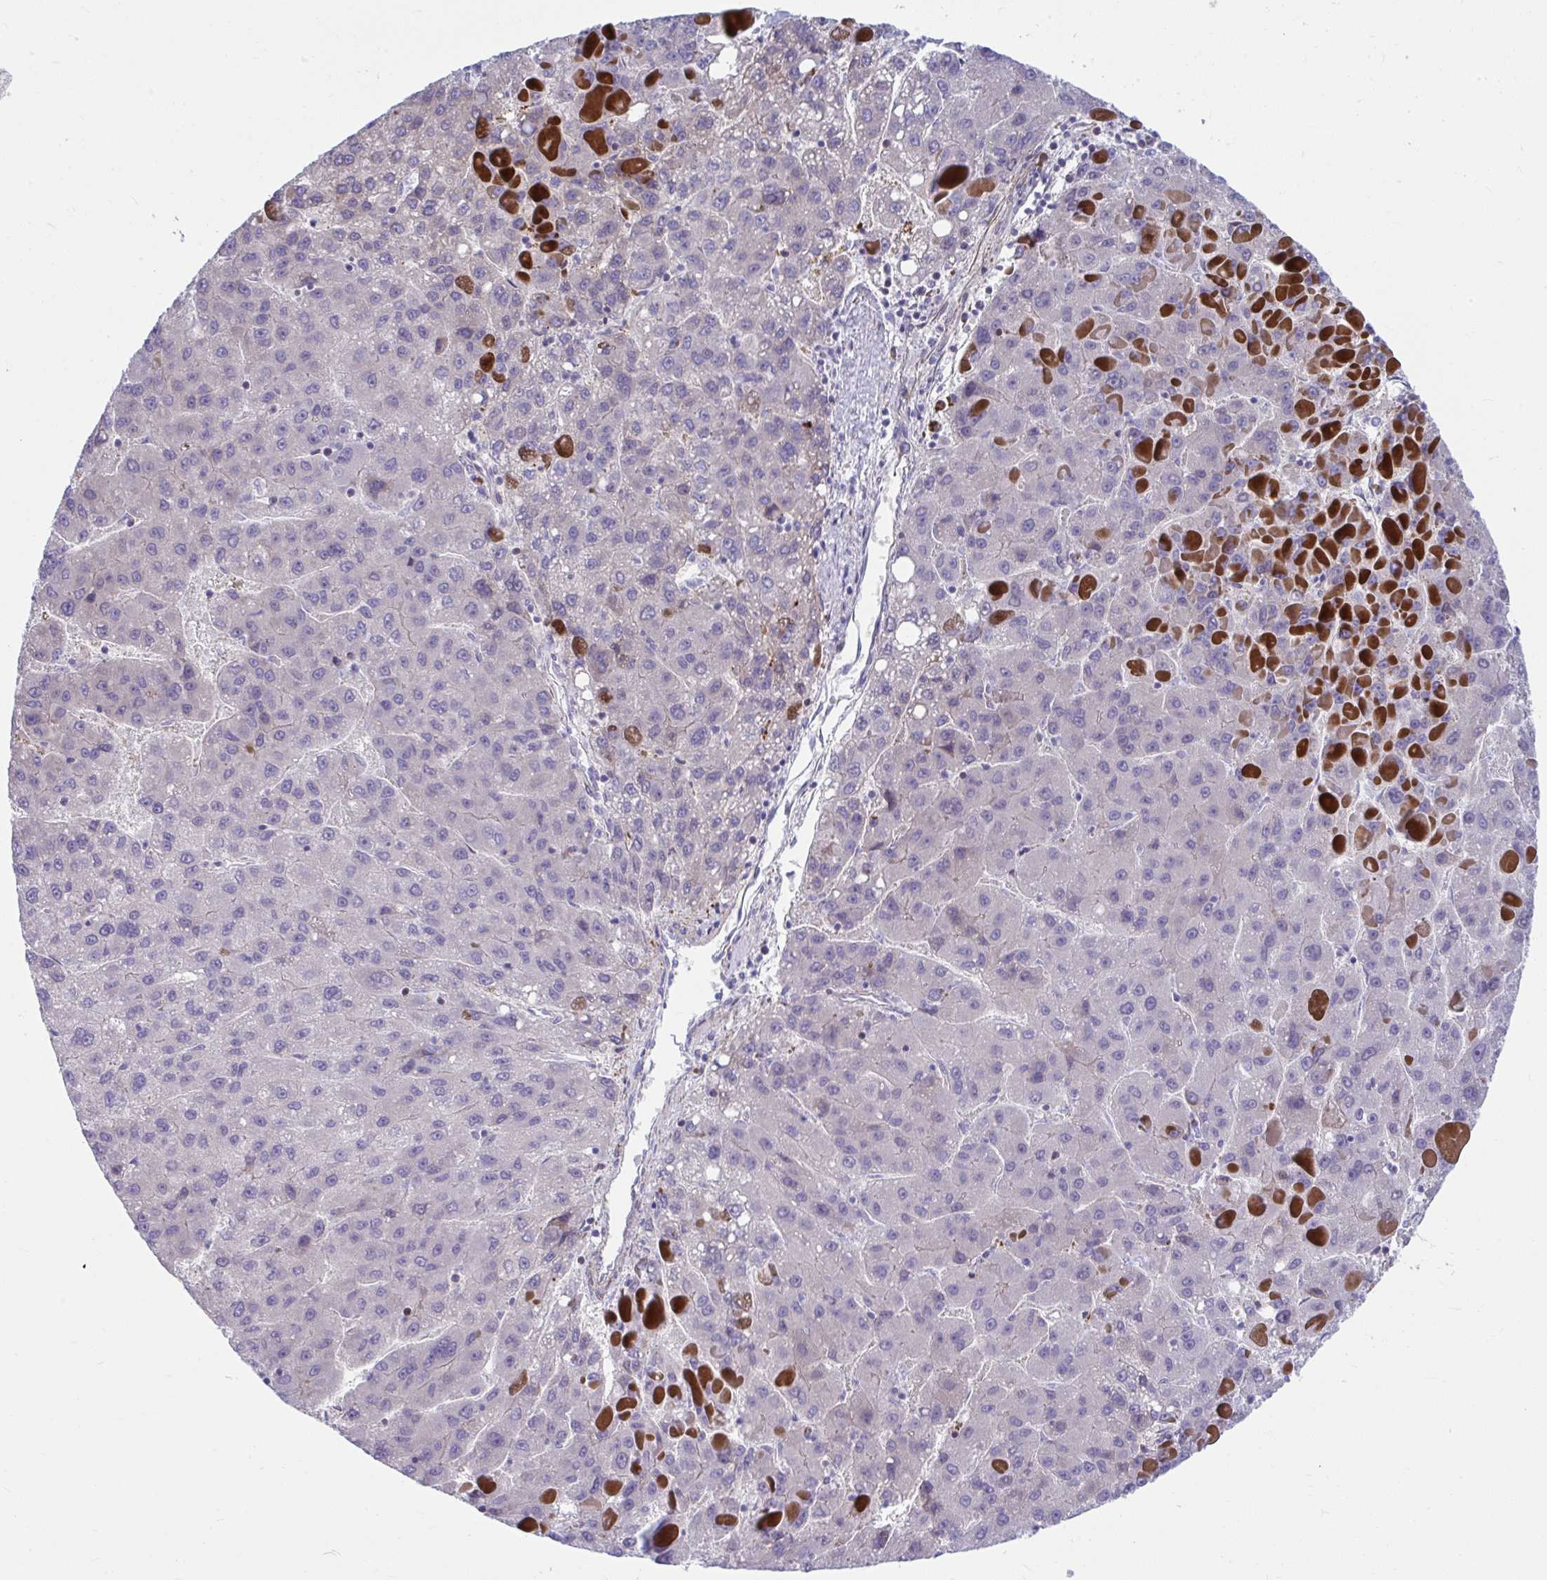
{"staining": {"intensity": "negative", "quantity": "none", "location": "none"}, "tissue": "liver cancer", "cell_type": "Tumor cells", "image_type": "cancer", "snomed": [{"axis": "morphology", "description": "Carcinoma, Hepatocellular, NOS"}, {"axis": "topography", "description": "Liver"}], "caption": "High power microscopy micrograph of an immunohistochemistry histopathology image of liver hepatocellular carcinoma, revealing no significant expression in tumor cells.", "gene": "ISL1", "patient": {"sex": "female", "age": 82}}